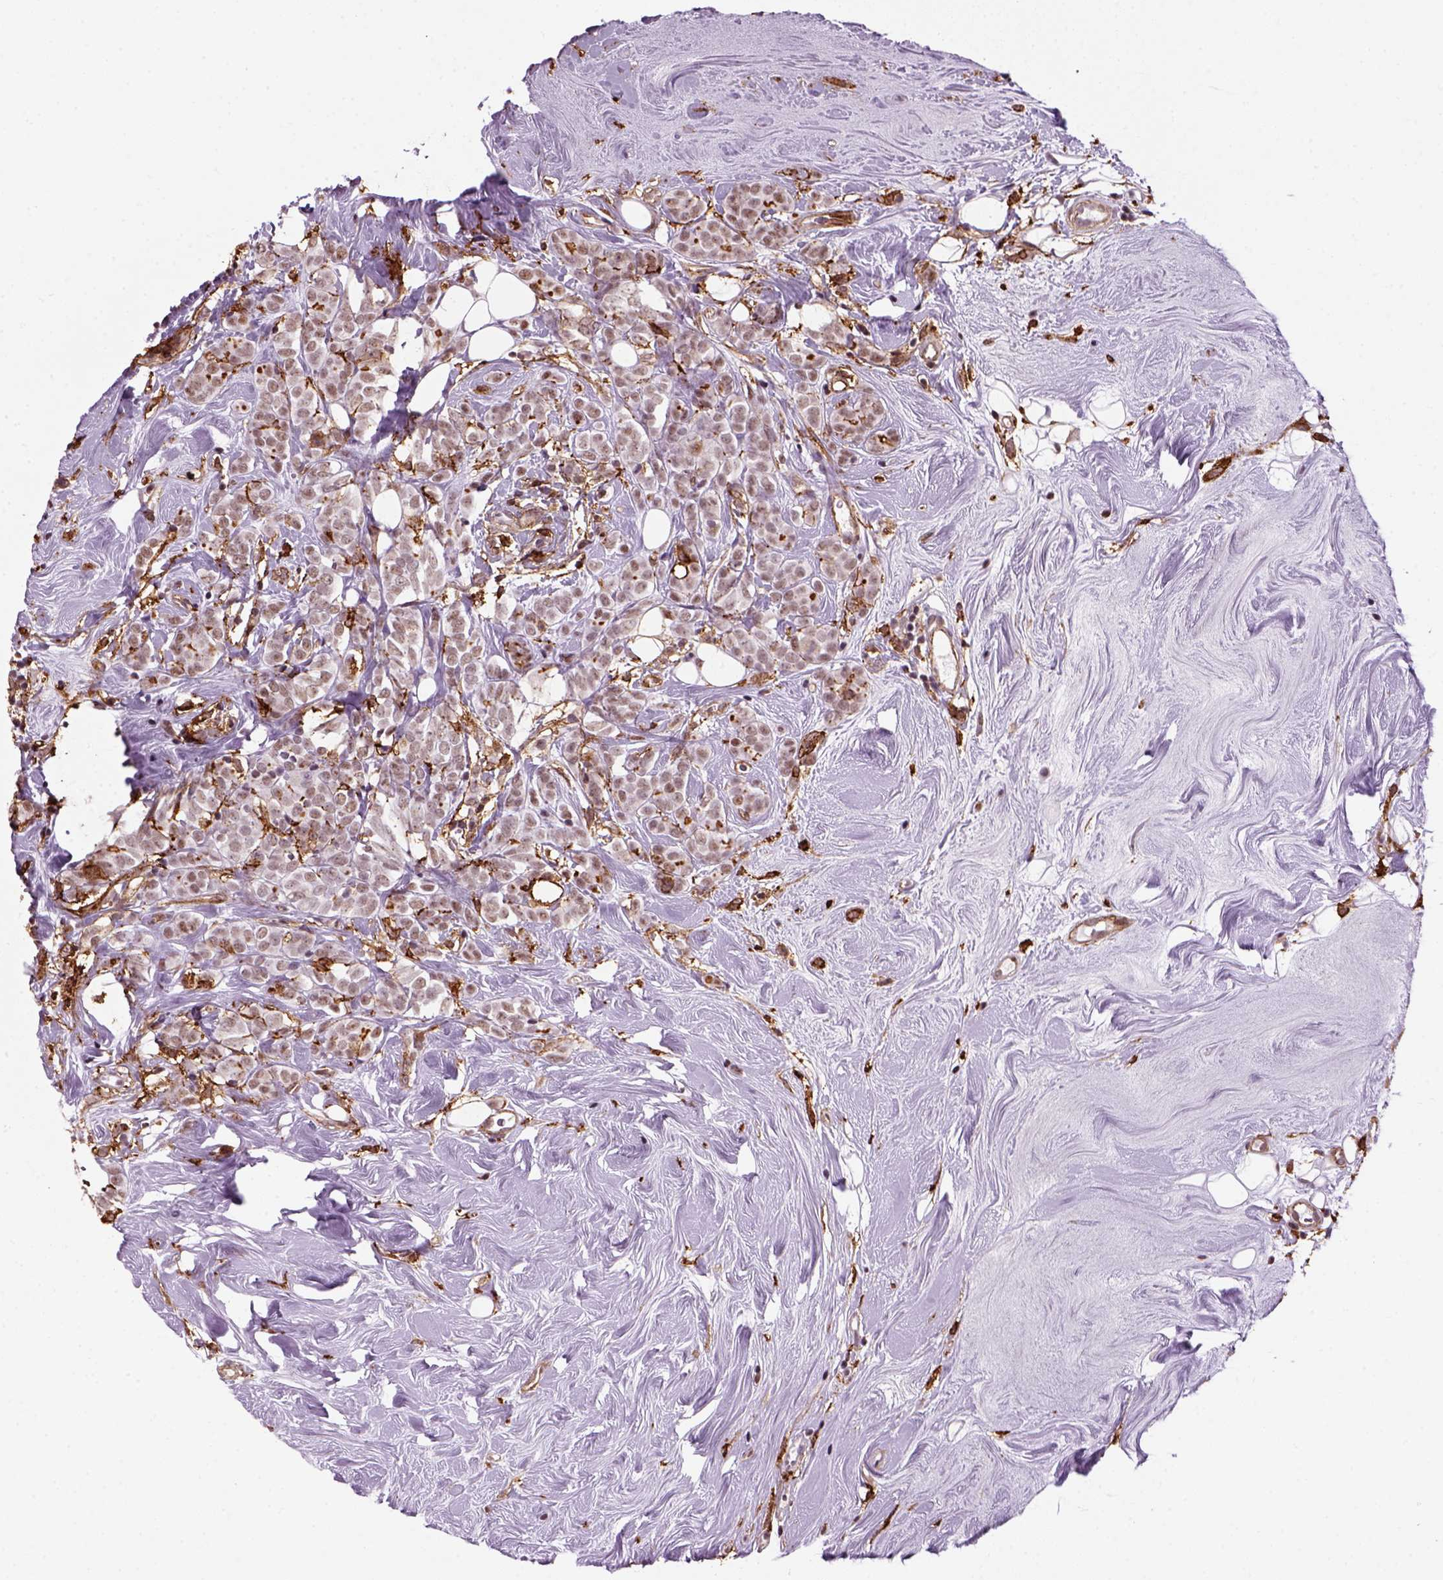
{"staining": {"intensity": "weak", "quantity": "25%-75%", "location": "nuclear"}, "tissue": "breast cancer", "cell_type": "Tumor cells", "image_type": "cancer", "snomed": [{"axis": "morphology", "description": "Lobular carcinoma"}, {"axis": "topography", "description": "Breast"}], "caption": "Brown immunohistochemical staining in human lobular carcinoma (breast) demonstrates weak nuclear staining in approximately 25%-75% of tumor cells. (brown staining indicates protein expression, while blue staining denotes nuclei).", "gene": "MARCKS", "patient": {"sex": "female", "age": 49}}